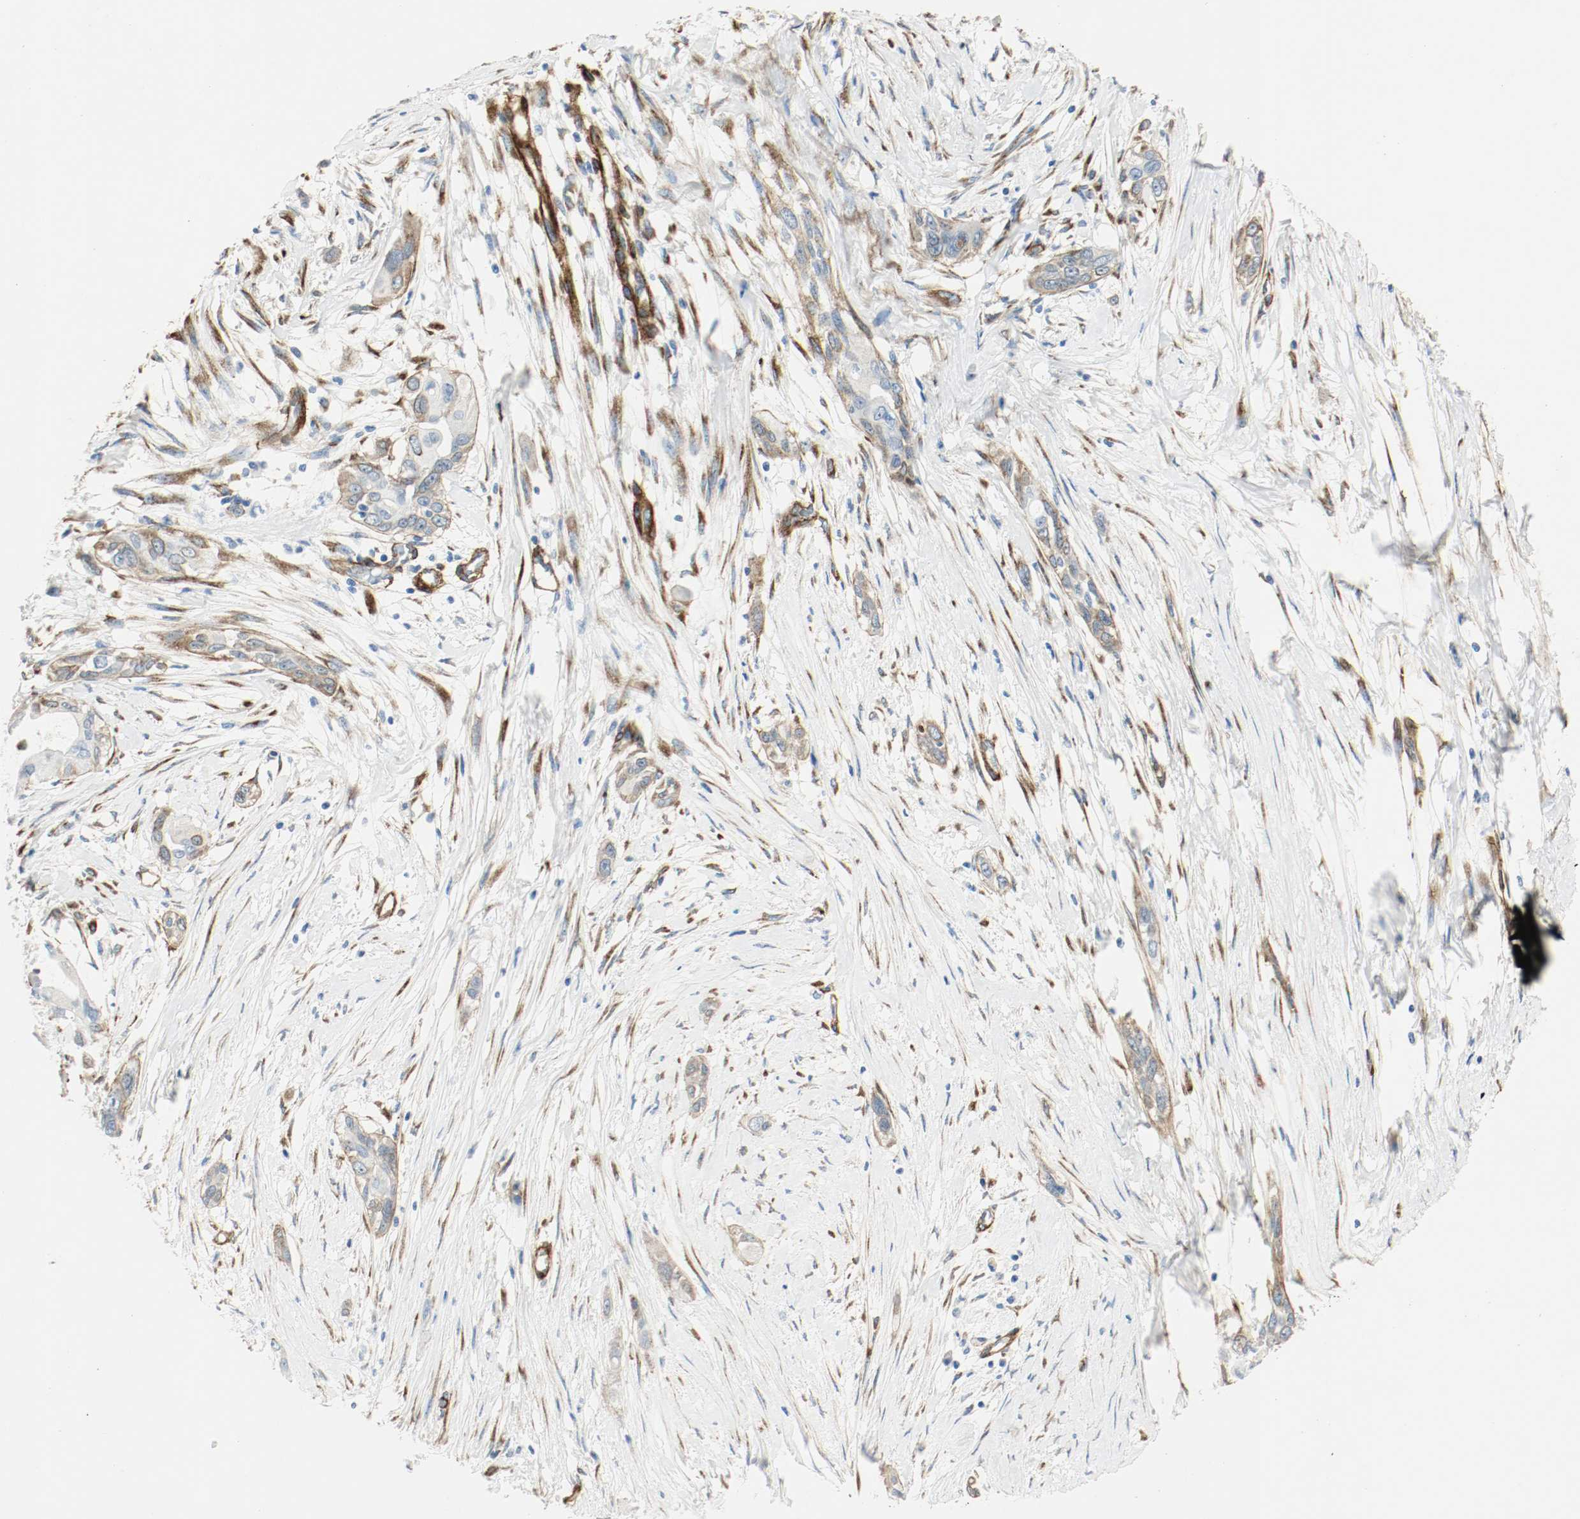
{"staining": {"intensity": "weak", "quantity": "25%-75%", "location": "cytoplasmic/membranous"}, "tissue": "pancreatic cancer", "cell_type": "Tumor cells", "image_type": "cancer", "snomed": [{"axis": "morphology", "description": "Adenocarcinoma, NOS"}, {"axis": "topography", "description": "Pancreas"}], "caption": "Pancreatic adenocarcinoma stained for a protein (brown) displays weak cytoplasmic/membranous positive staining in about 25%-75% of tumor cells.", "gene": "LAMB1", "patient": {"sex": "female", "age": 60}}